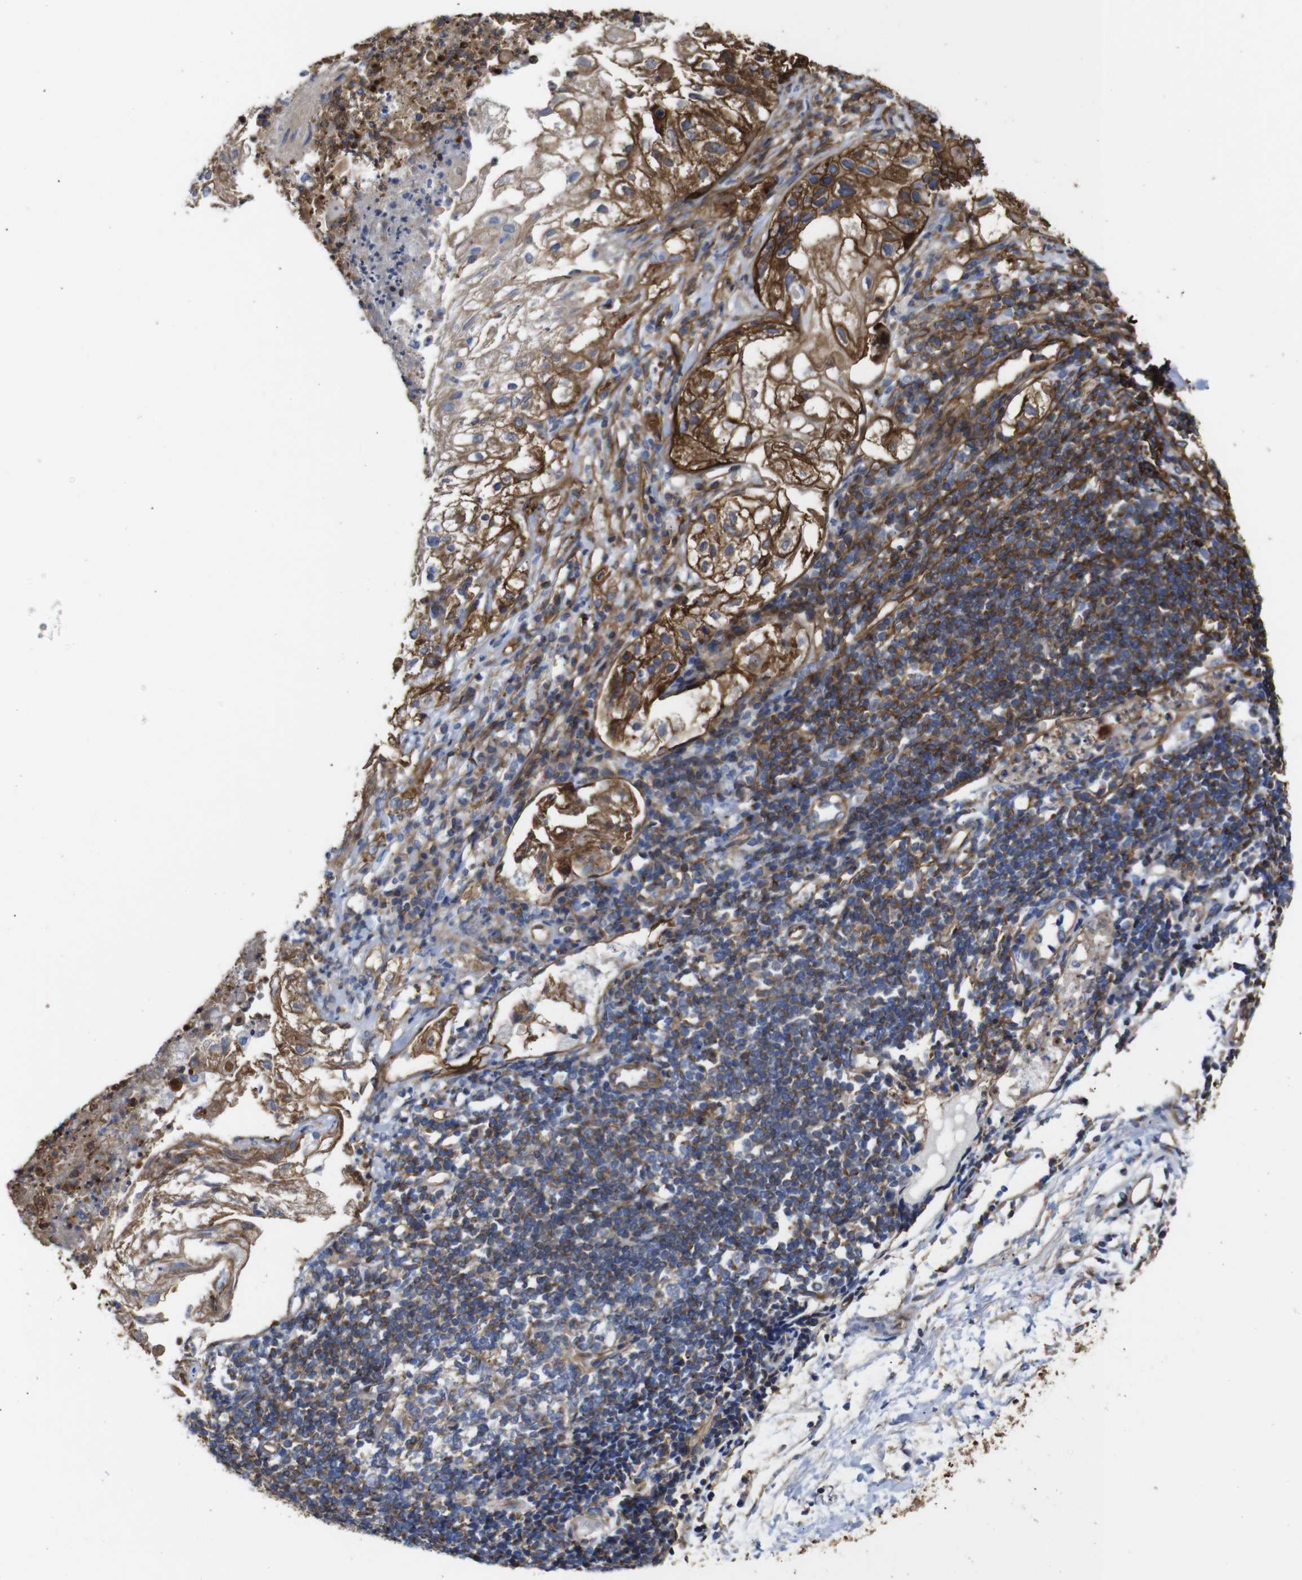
{"staining": {"intensity": "moderate", "quantity": ">75%", "location": "cytoplasmic/membranous"}, "tissue": "lung cancer", "cell_type": "Tumor cells", "image_type": "cancer", "snomed": [{"axis": "morphology", "description": "Inflammation, NOS"}, {"axis": "morphology", "description": "Squamous cell carcinoma, NOS"}, {"axis": "topography", "description": "Lymph node"}, {"axis": "topography", "description": "Soft tissue"}, {"axis": "topography", "description": "Lung"}], "caption": "DAB immunohistochemical staining of human lung cancer shows moderate cytoplasmic/membranous protein expression in approximately >75% of tumor cells.", "gene": "SPTBN1", "patient": {"sex": "male", "age": 66}}